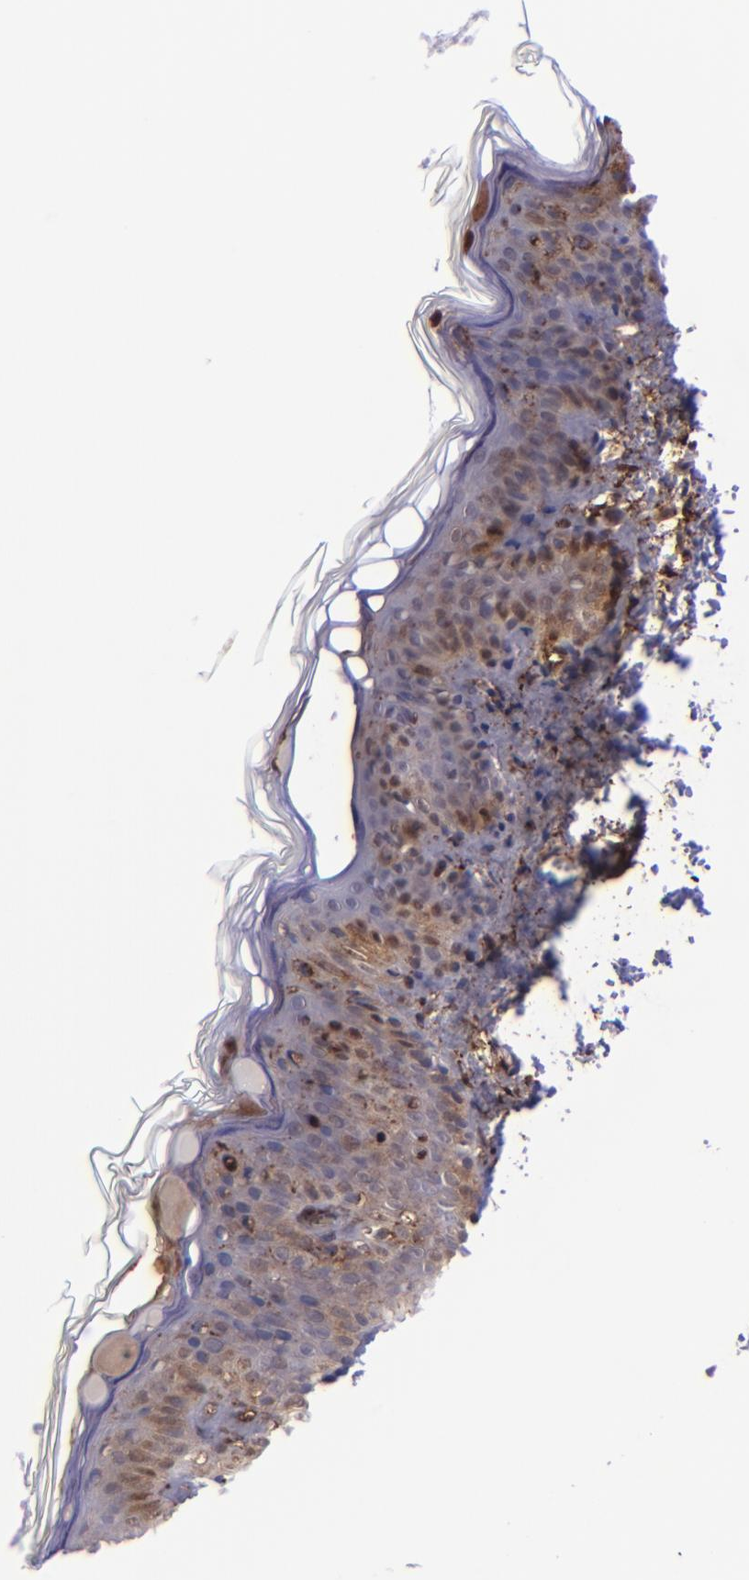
{"staining": {"intensity": "negative", "quantity": "none", "location": "none"}, "tissue": "skin", "cell_type": "Fibroblasts", "image_type": "normal", "snomed": [{"axis": "morphology", "description": "Normal tissue, NOS"}, {"axis": "topography", "description": "Skin"}], "caption": "DAB (3,3'-diaminobenzidine) immunohistochemical staining of benign human skin reveals no significant staining in fibroblasts. (DAB (3,3'-diaminobenzidine) immunohistochemistry, high magnification).", "gene": "TYMP", "patient": {"sex": "female", "age": 4}}